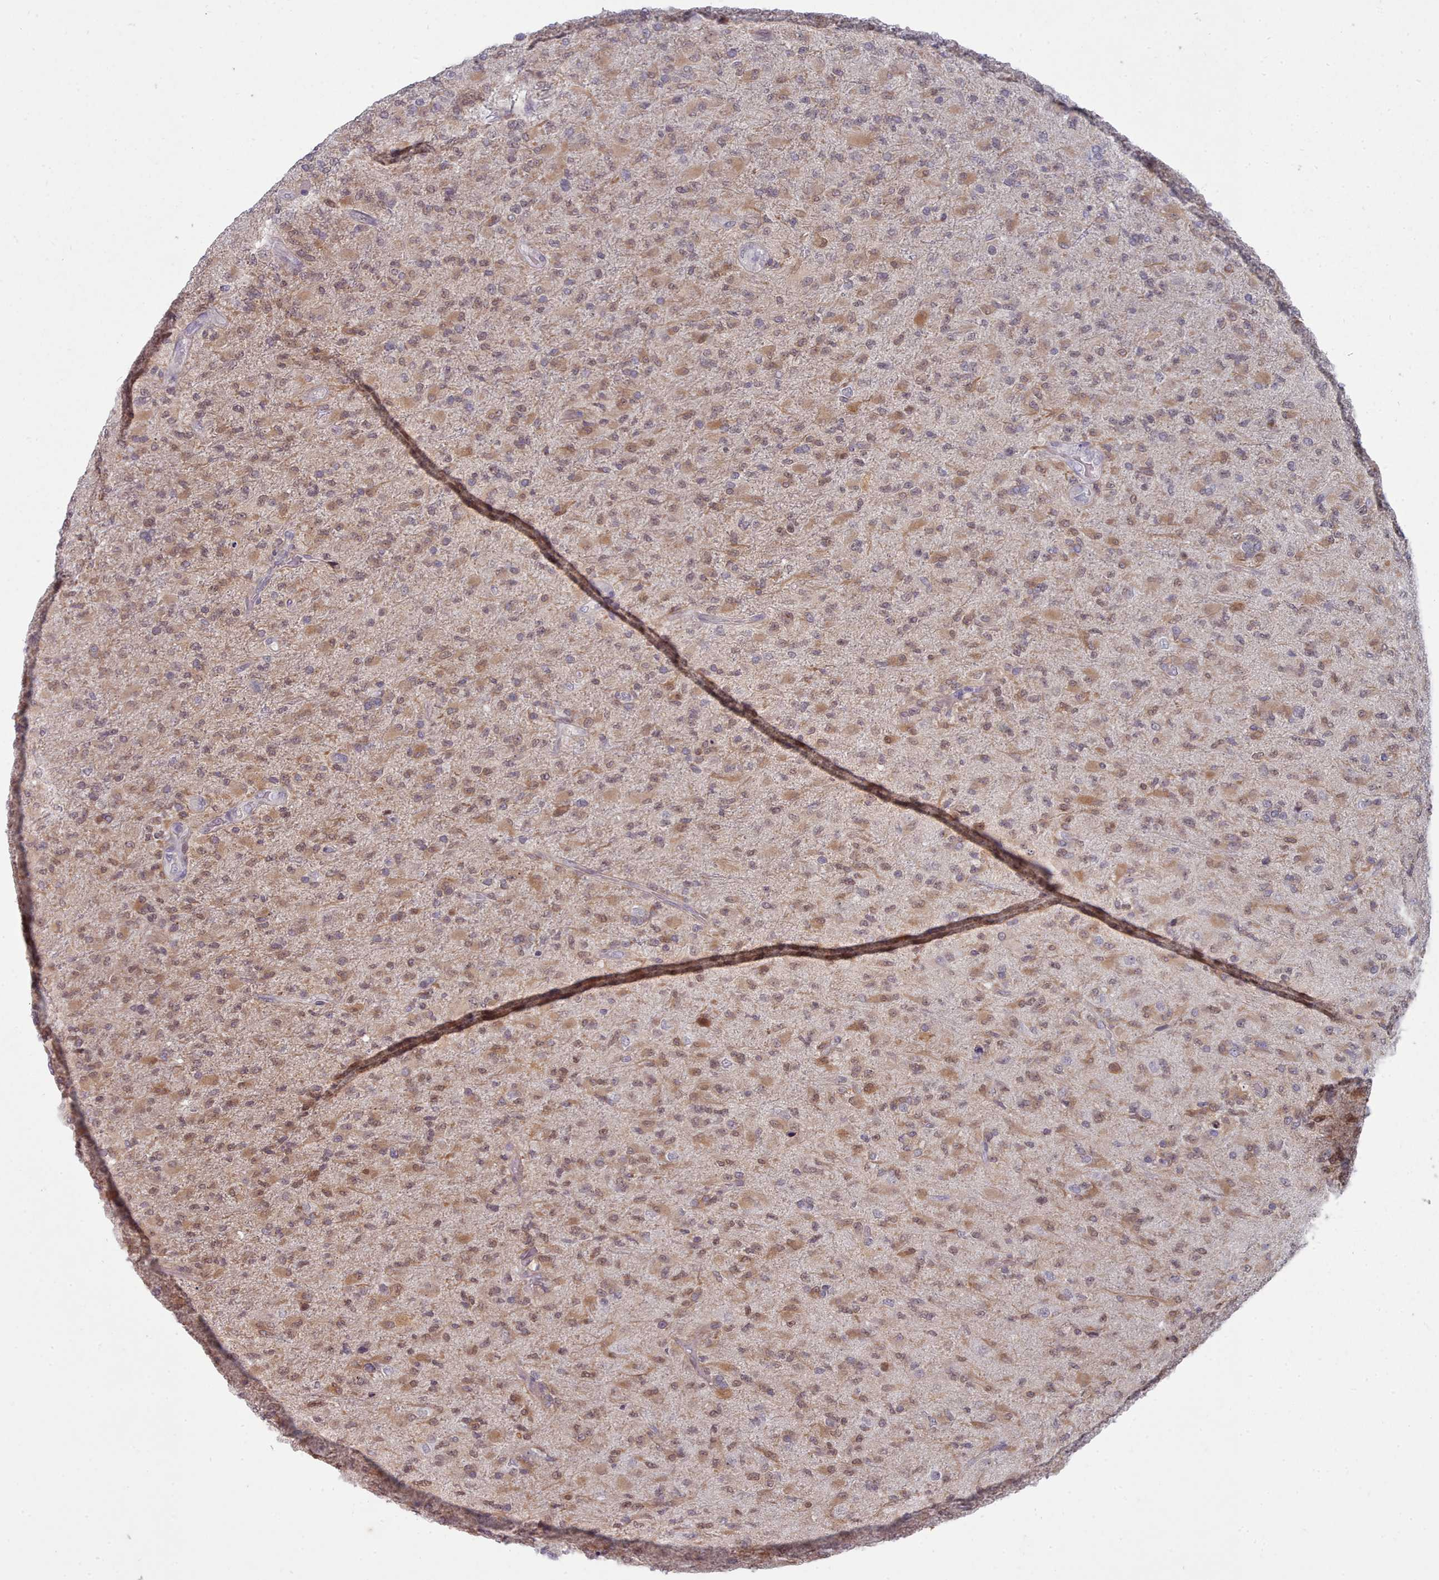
{"staining": {"intensity": "moderate", "quantity": "25%-75%", "location": "cytoplasmic/membranous,nuclear"}, "tissue": "glioma", "cell_type": "Tumor cells", "image_type": "cancer", "snomed": [{"axis": "morphology", "description": "Glioma, malignant, Low grade"}, {"axis": "topography", "description": "Brain"}], "caption": "Glioma stained for a protein exhibits moderate cytoplasmic/membranous and nuclear positivity in tumor cells.", "gene": "GINS1", "patient": {"sex": "male", "age": 65}}